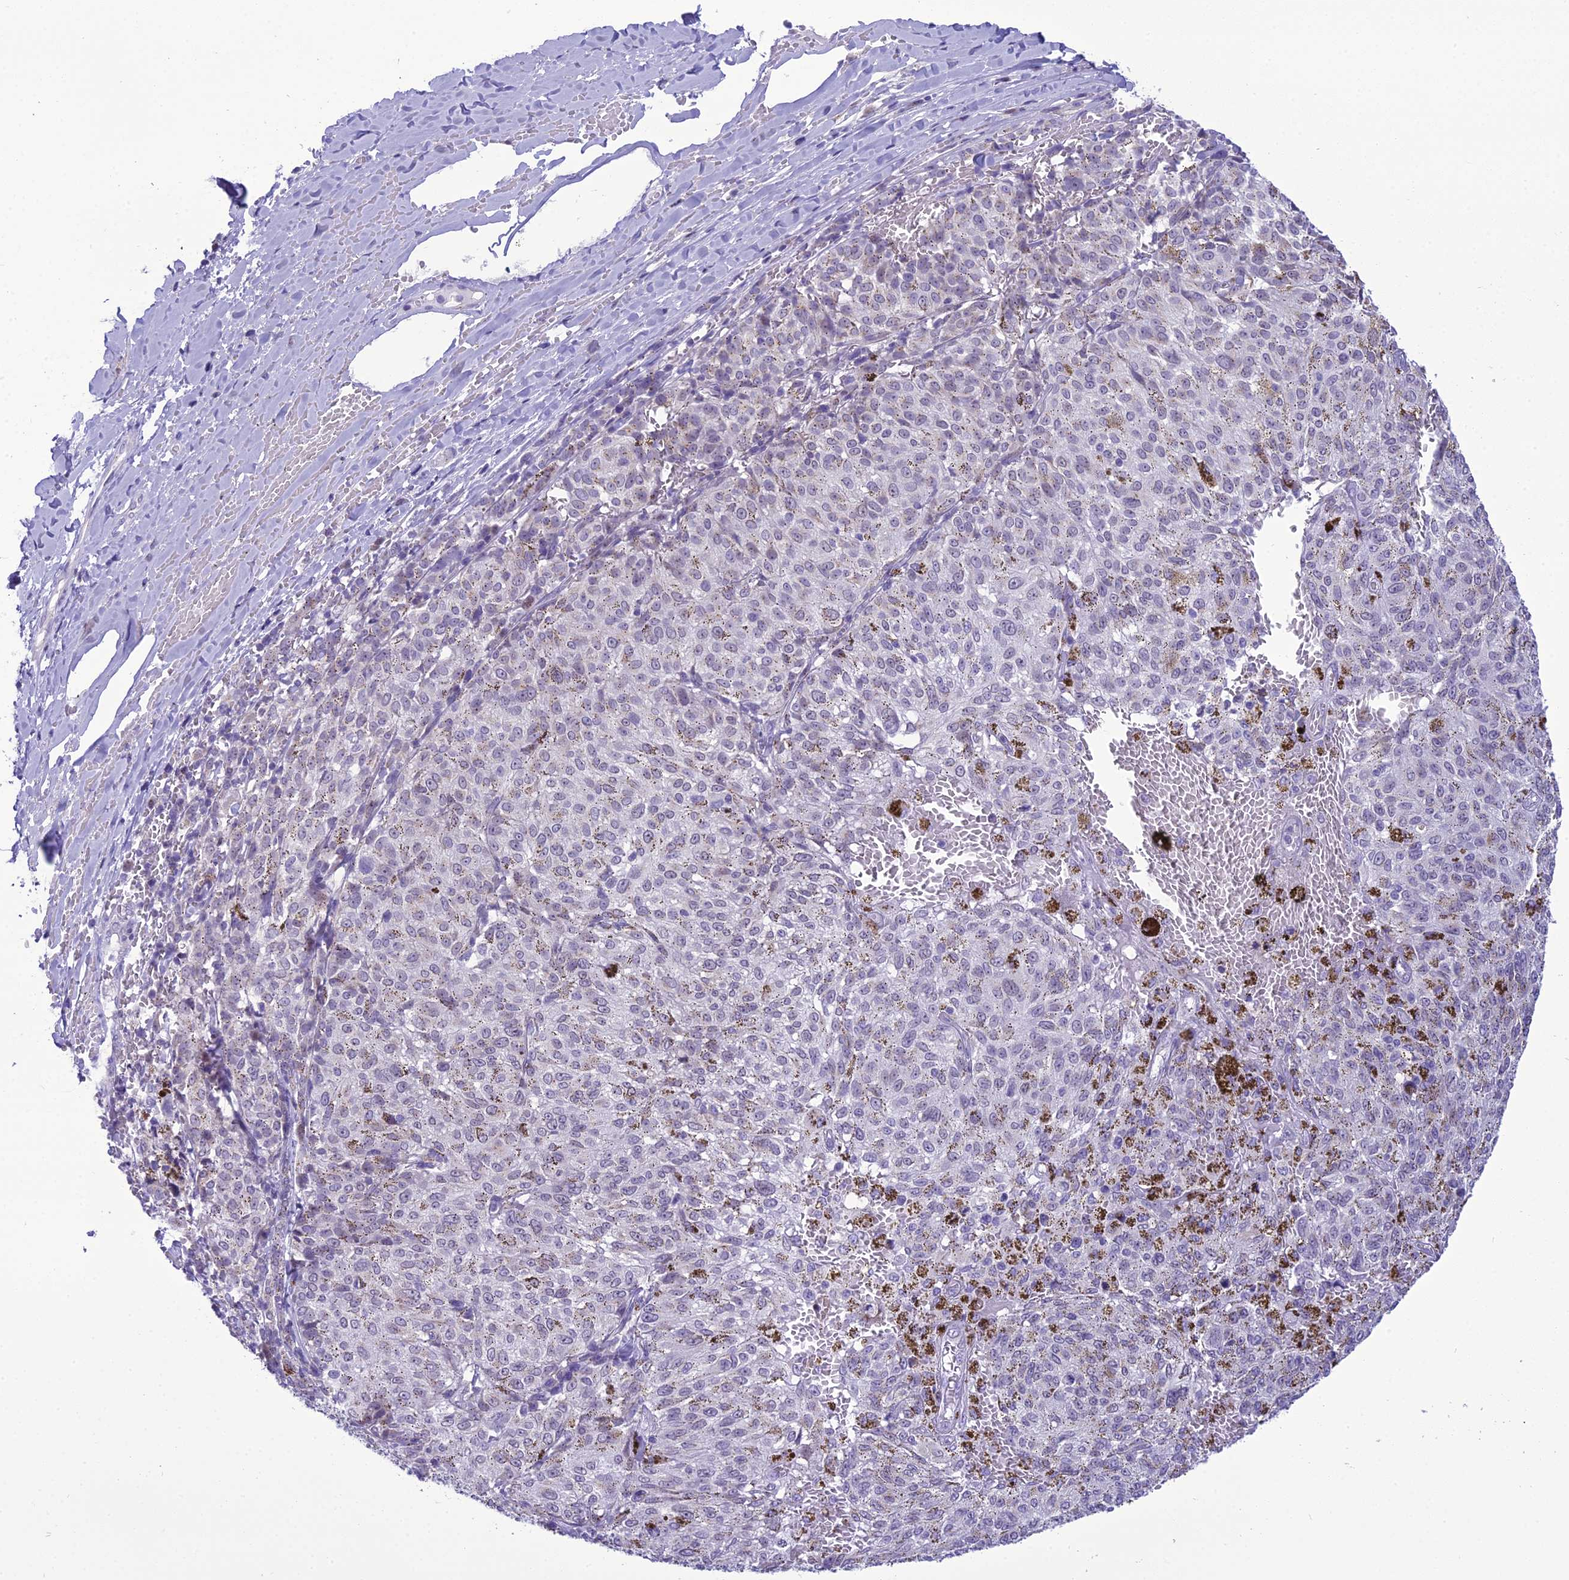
{"staining": {"intensity": "negative", "quantity": "none", "location": "none"}, "tissue": "melanoma", "cell_type": "Tumor cells", "image_type": "cancer", "snomed": [{"axis": "morphology", "description": "Malignant melanoma, NOS"}, {"axis": "topography", "description": "Skin"}], "caption": "Melanoma was stained to show a protein in brown. There is no significant staining in tumor cells.", "gene": "B9D2", "patient": {"sex": "female", "age": 72}}